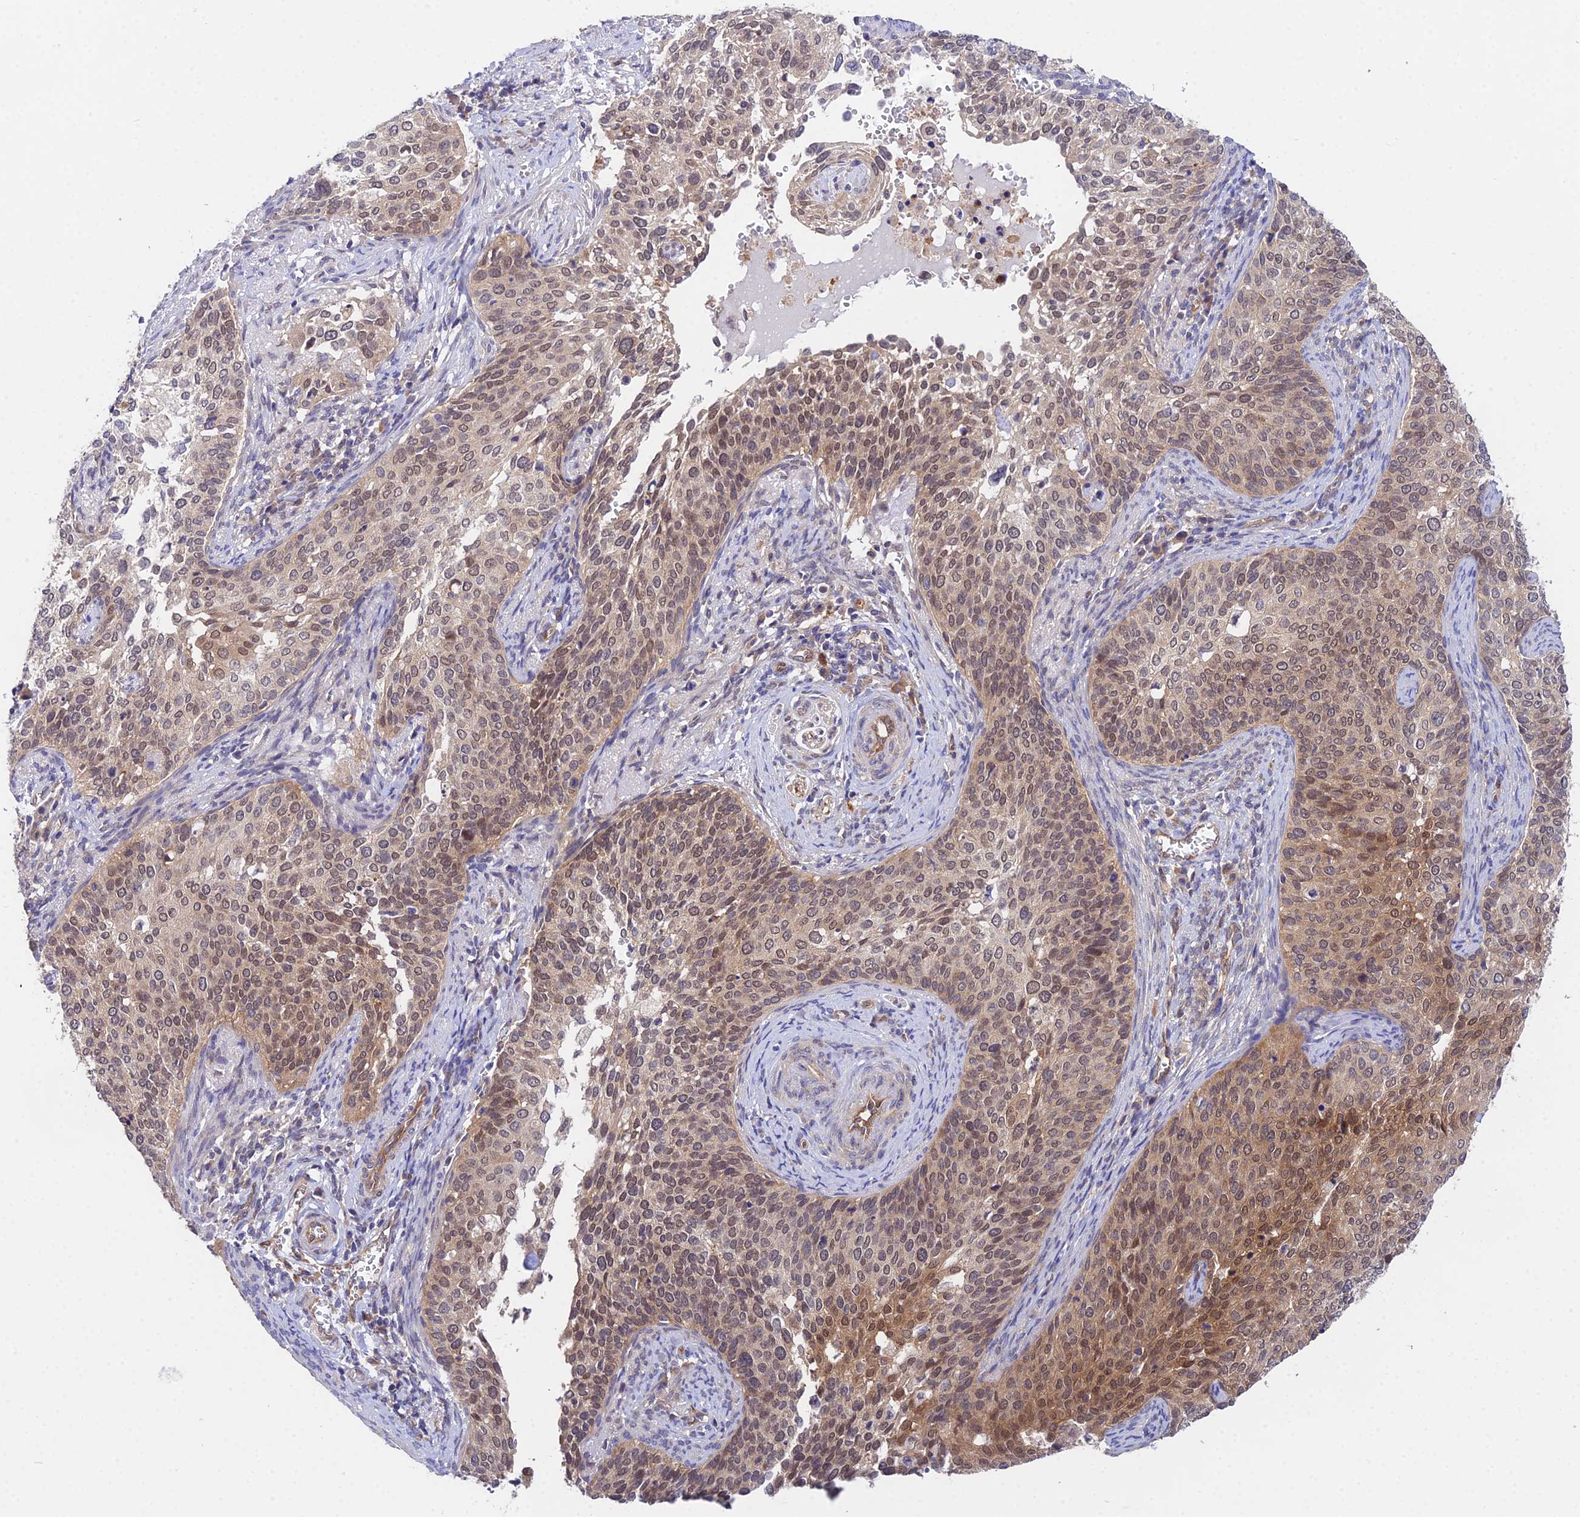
{"staining": {"intensity": "moderate", "quantity": ">75%", "location": "nuclear"}, "tissue": "cervical cancer", "cell_type": "Tumor cells", "image_type": "cancer", "snomed": [{"axis": "morphology", "description": "Squamous cell carcinoma, NOS"}, {"axis": "topography", "description": "Cervix"}], "caption": "Brown immunohistochemical staining in human cervical cancer (squamous cell carcinoma) shows moderate nuclear expression in approximately >75% of tumor cells. (IHC, brightfield microscopy, high magnification).", "gene": "PPP2R2C", "patient": {"sex": "female", "age": 44}}